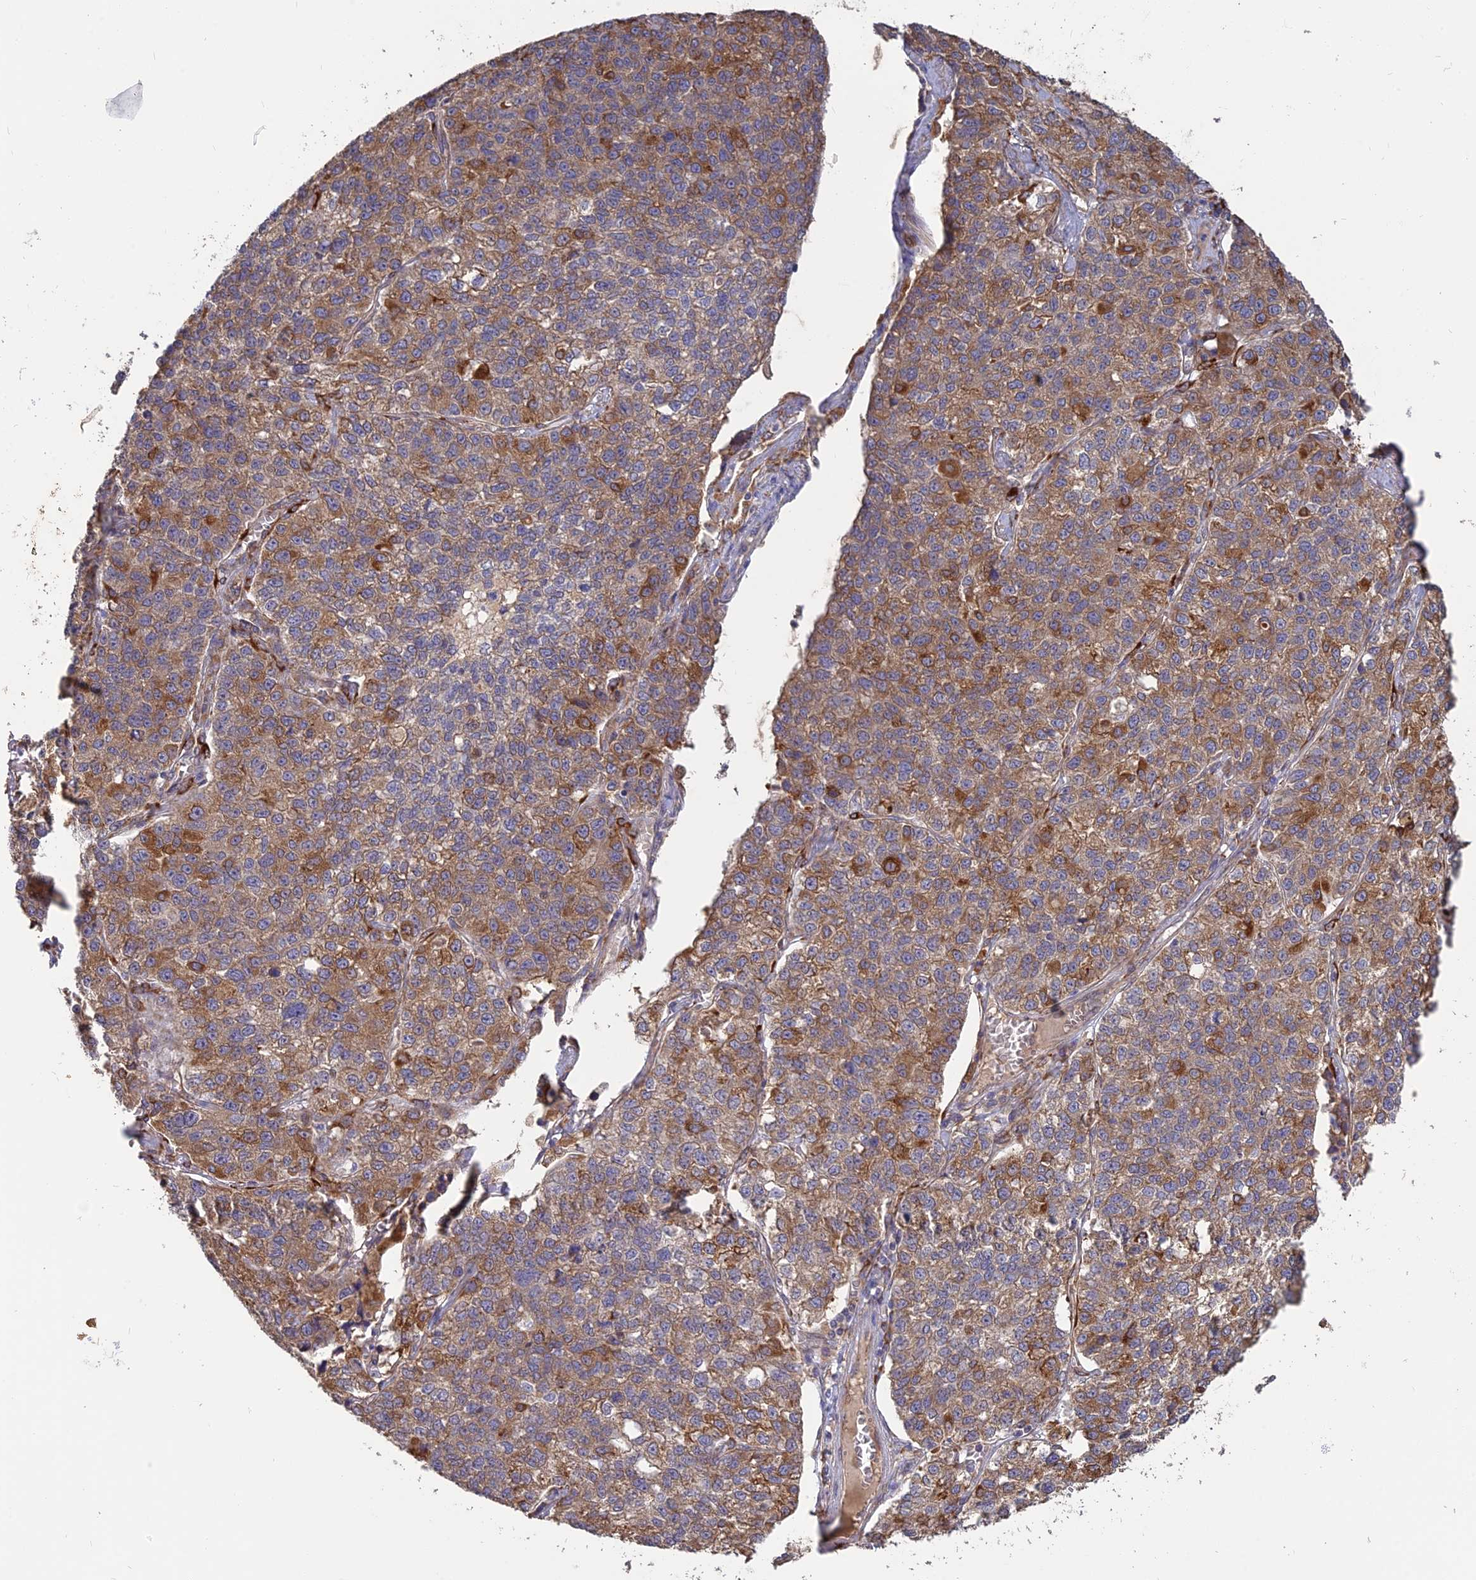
{"staining": {"intensity": "moderate", "quantity": ">75%", "location": "cytoplasmic/membranous"}, "tissue": "lung cancer", "cell_type": "Tumor cells", "image_type": "cancer", "snomed": [{"axis": "morphology", "description": "Adenocarcinoma, NOS"}, {"axis": "topography", "description": "Lung"}], "caption": "Tumor cells show medium levels of moderate cytoplasmic/membranous positivity in about >75% of cells in human lung adenocarcinoma. Ihc stains the protein of interest in brown and the nuclei are stained blue.", "gene": "PPIC", "patient": {"sex": "male", "age": 49}}